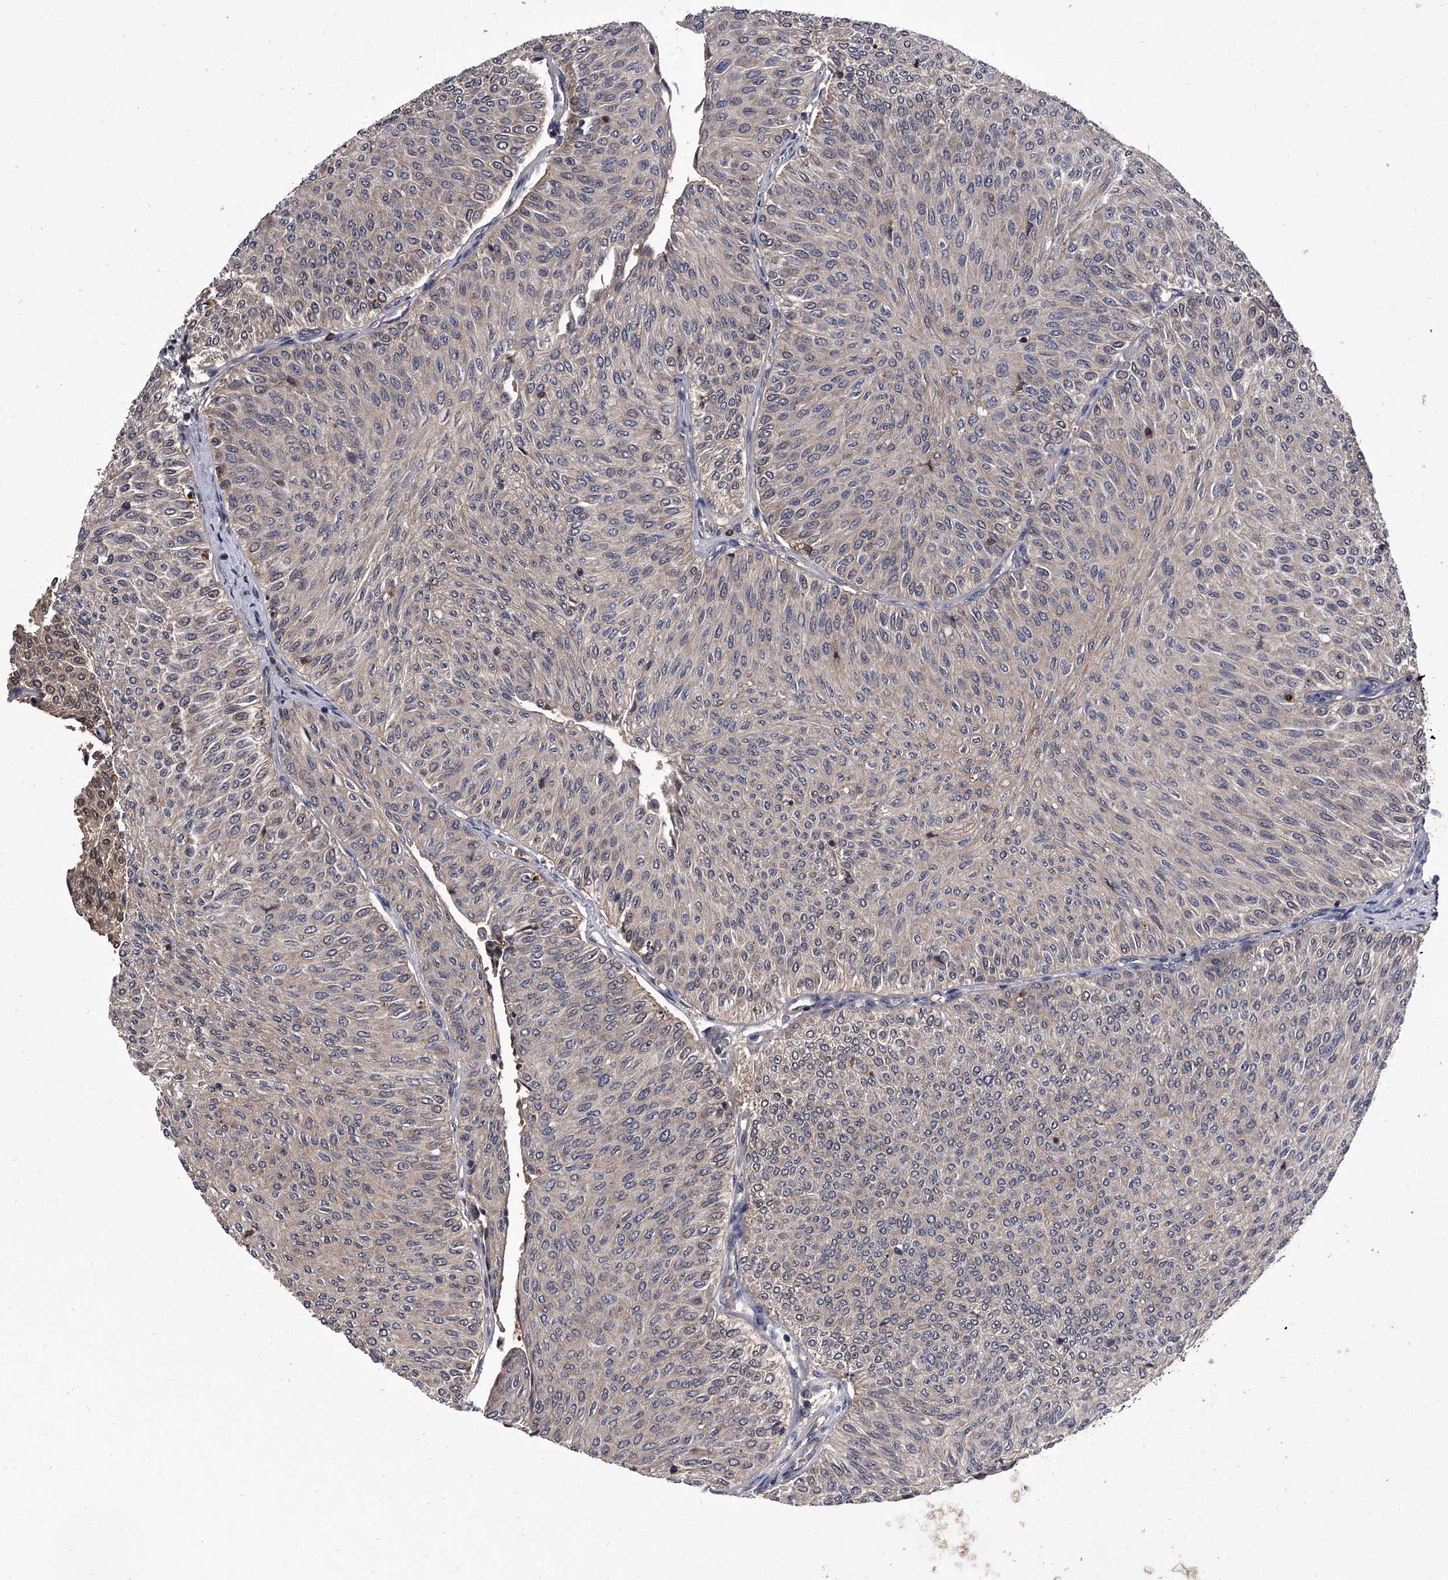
{"staining": {"intensity": "weak", "quantity": "<25%", "location": "cytoplasmic/membranous"}, "tissue": "urothelial cancer", "cell_type": "Tumor cells", "image_type": "cancer", "snomed": [{"axis": "morphology", "description": "Urothelial carcinoma, Low grade"}, {"axis": "topography", "description": "Urinary bladder"}], "caption": "Tumor cells are negative for brown protein staining in urothelial cancer.", "gene": "SLC18B1", "patient": {"sex": "male", "age": 78}}